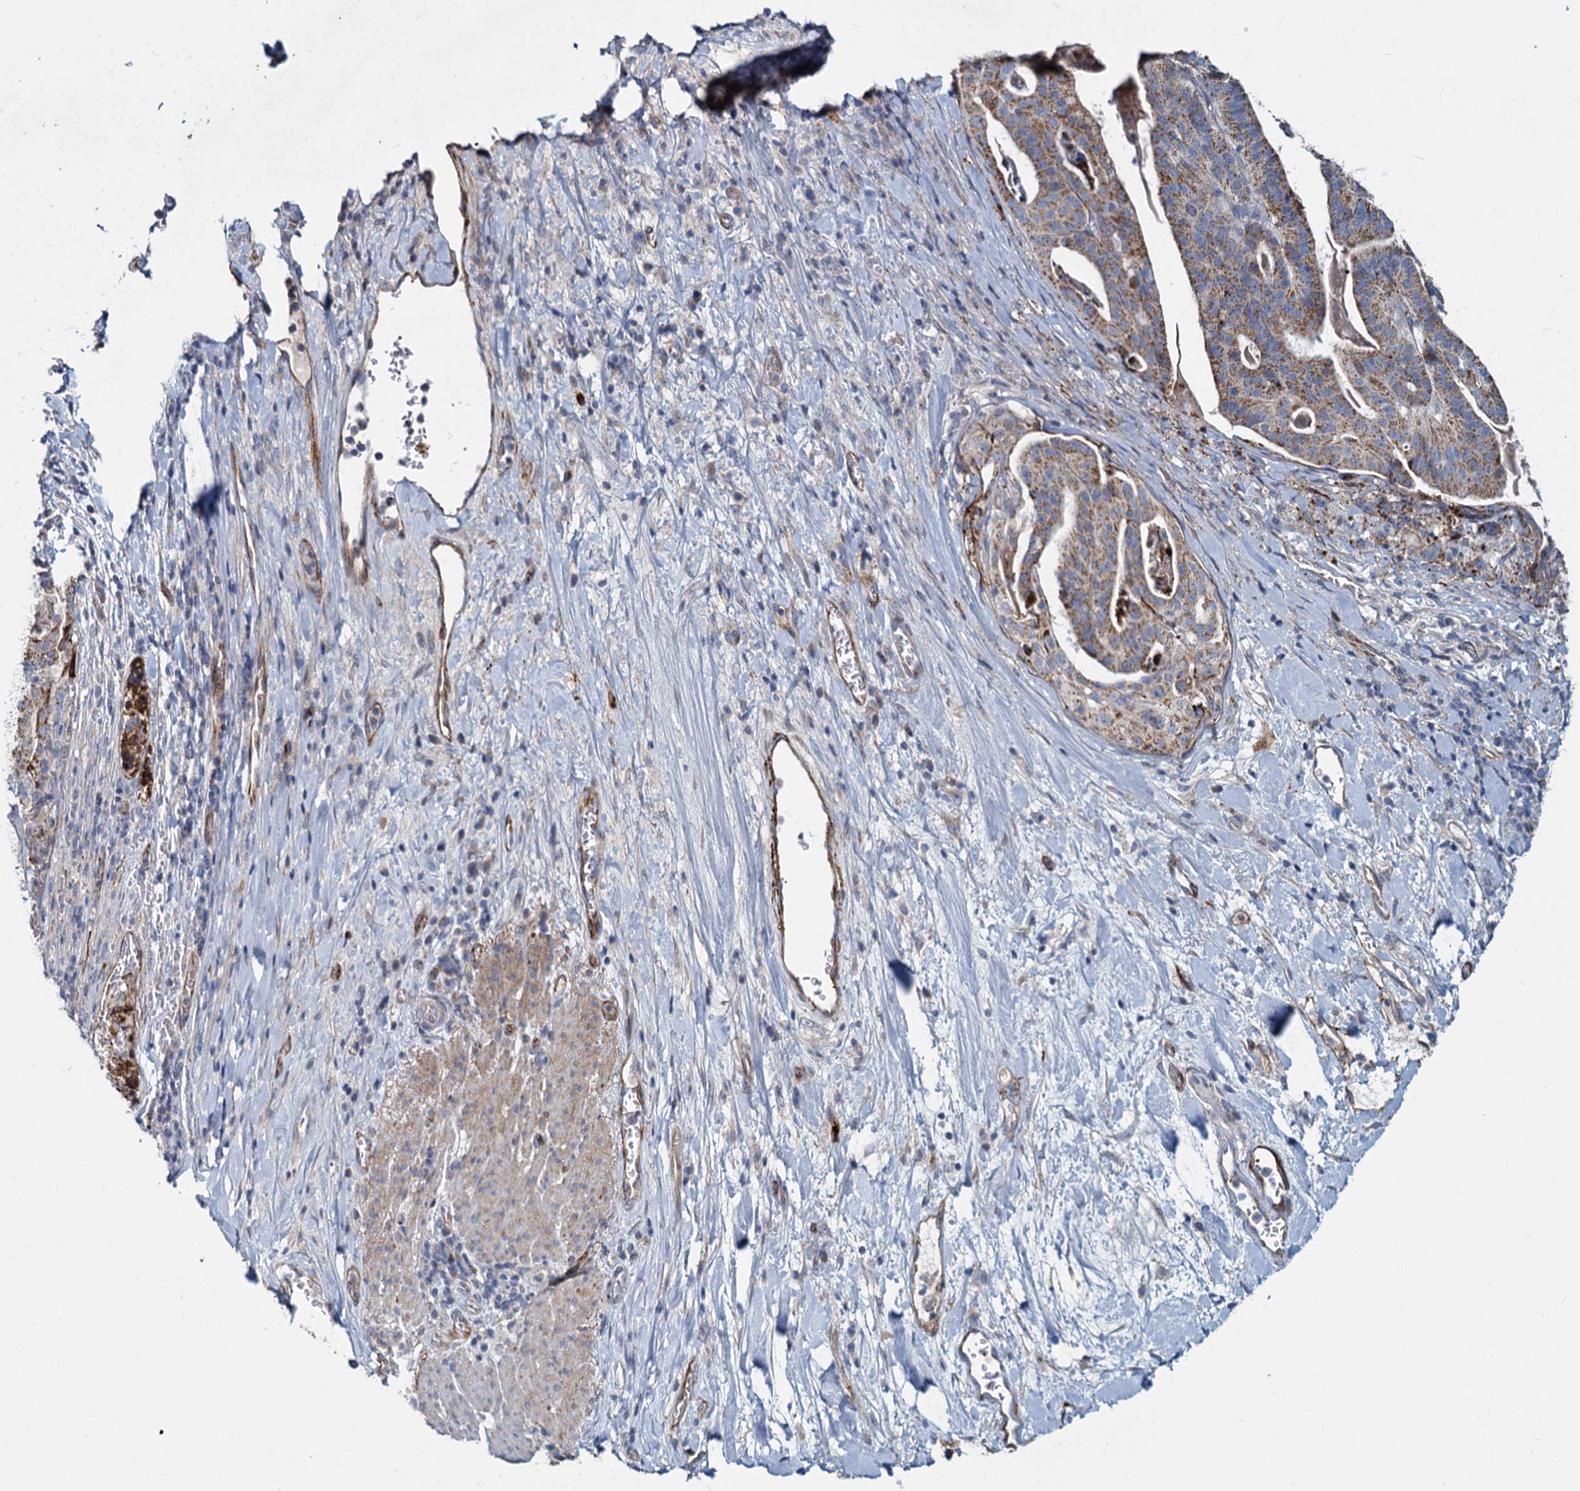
{"staining": {"intensity": "moderate", "quantity": ">75%", "location": "cytoplasmic/membranous"}, "tissue": "stomach cancer", "cell_type": "Tumor cells", "image_type": "cancer", "snomed": [{"axis": "morphology", "description": "Adenocarcinoma, NOS"}, {"axis": "topography", "description": "Stomach"}], "caption": "Stomach adenocarcinoma tissue displays moderate cytoplasmic/membranous expression in about >75% of tumor cells (DAB IHC, brown staining for protein, blue staining for nuclei).", "gene": "DCUN1D2", "patient": {"sex": "male", "age": 48}}